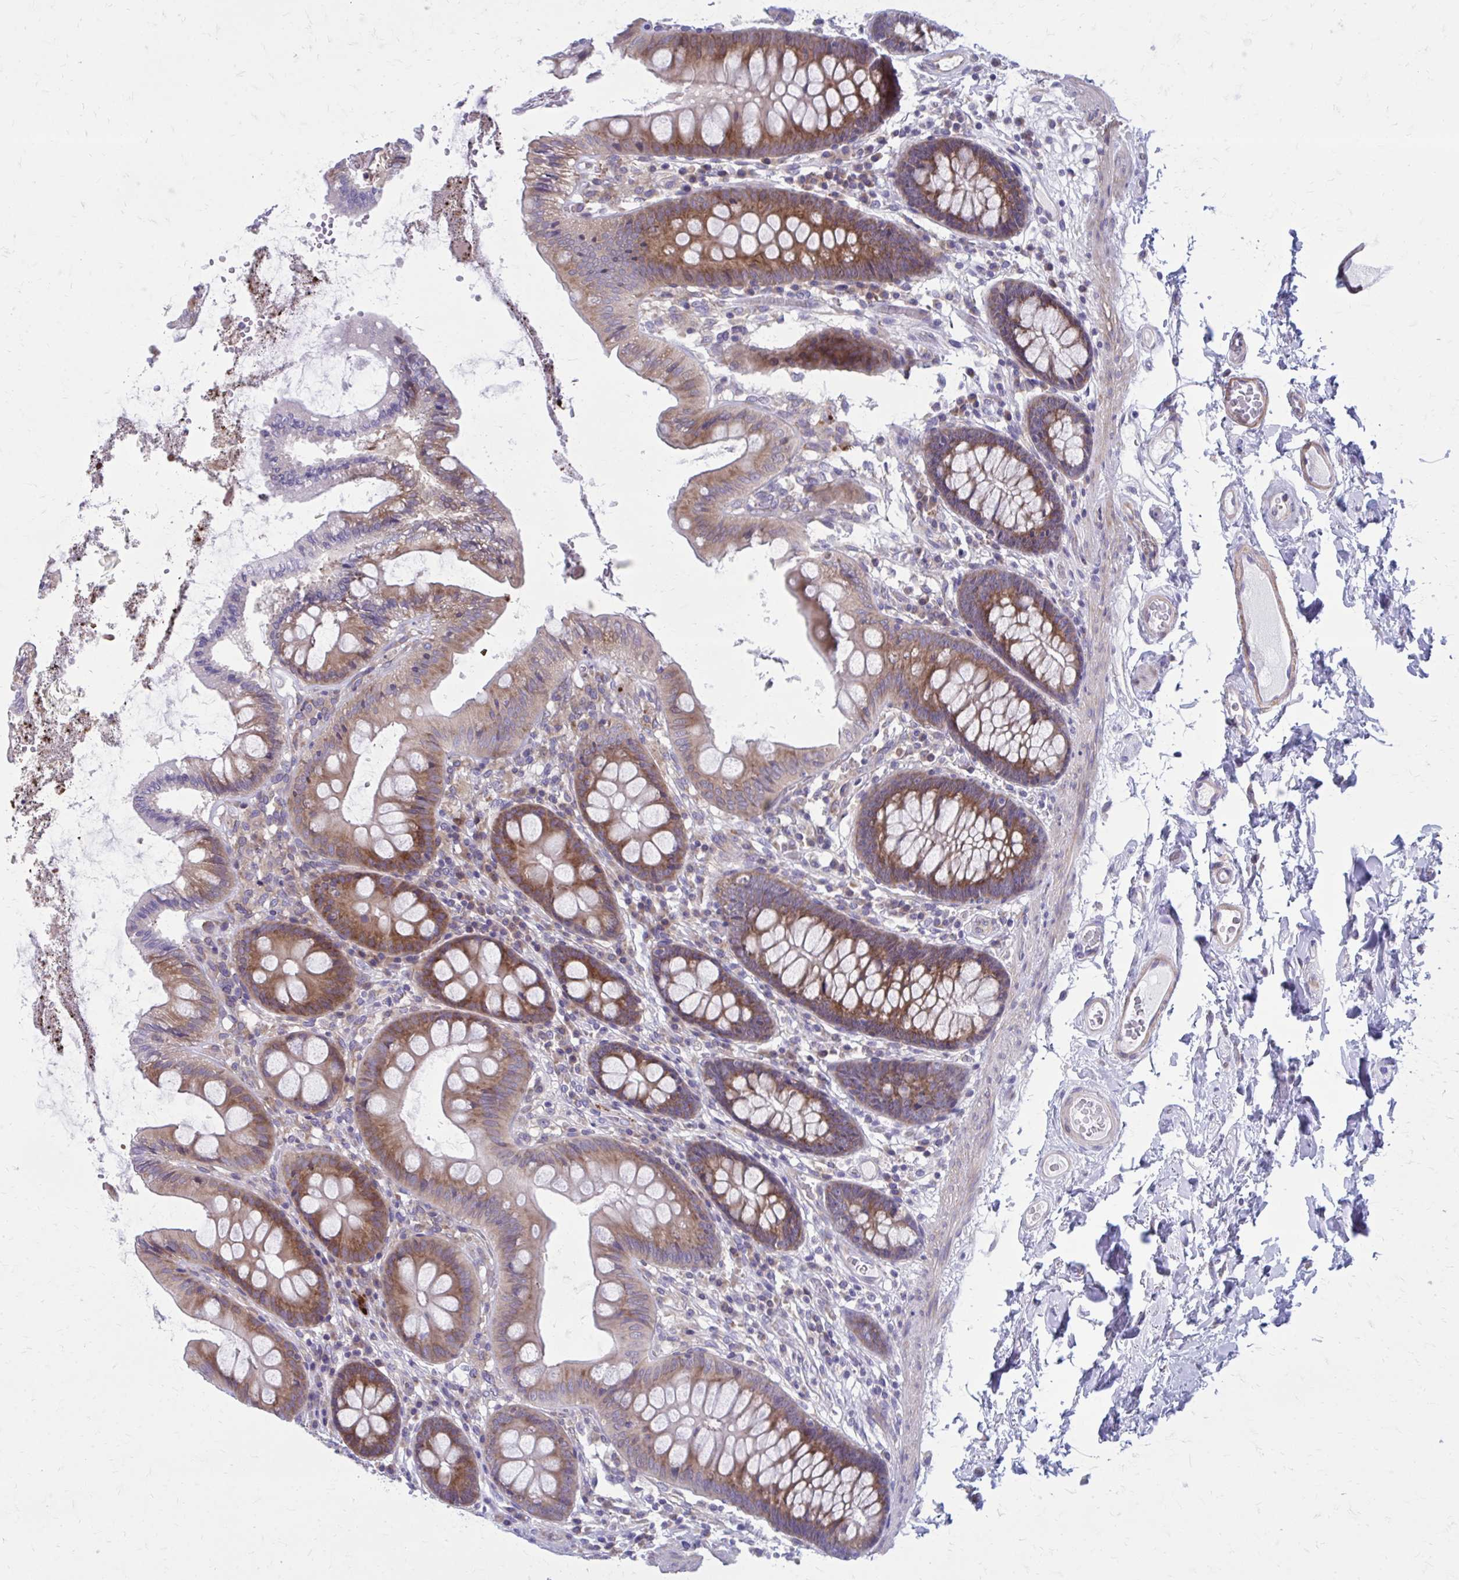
{"staining": {"intensity": "weak", "quantity": "25%-75%", "location": "cytoplasmic/membranous"}, "tissue": "colon", "cell_type": "Endothelial cells", "image_type": "normal", "snomed": [{"axis": "morphology", "description": "Normal tissue, NOS"}, {"axis": "topography", "description": "Colon"}], "caption": "This photomicrograph demonstrates benign colon stained with immunohistochemistry to label a protein in brown. The cytoplasmic/membranous of endothelial cells show weak positivity for the protein. Nuclei are counter-stained blue.", "gene": "GIGYF2", "patient": {"sex": "male", "age": 84}}